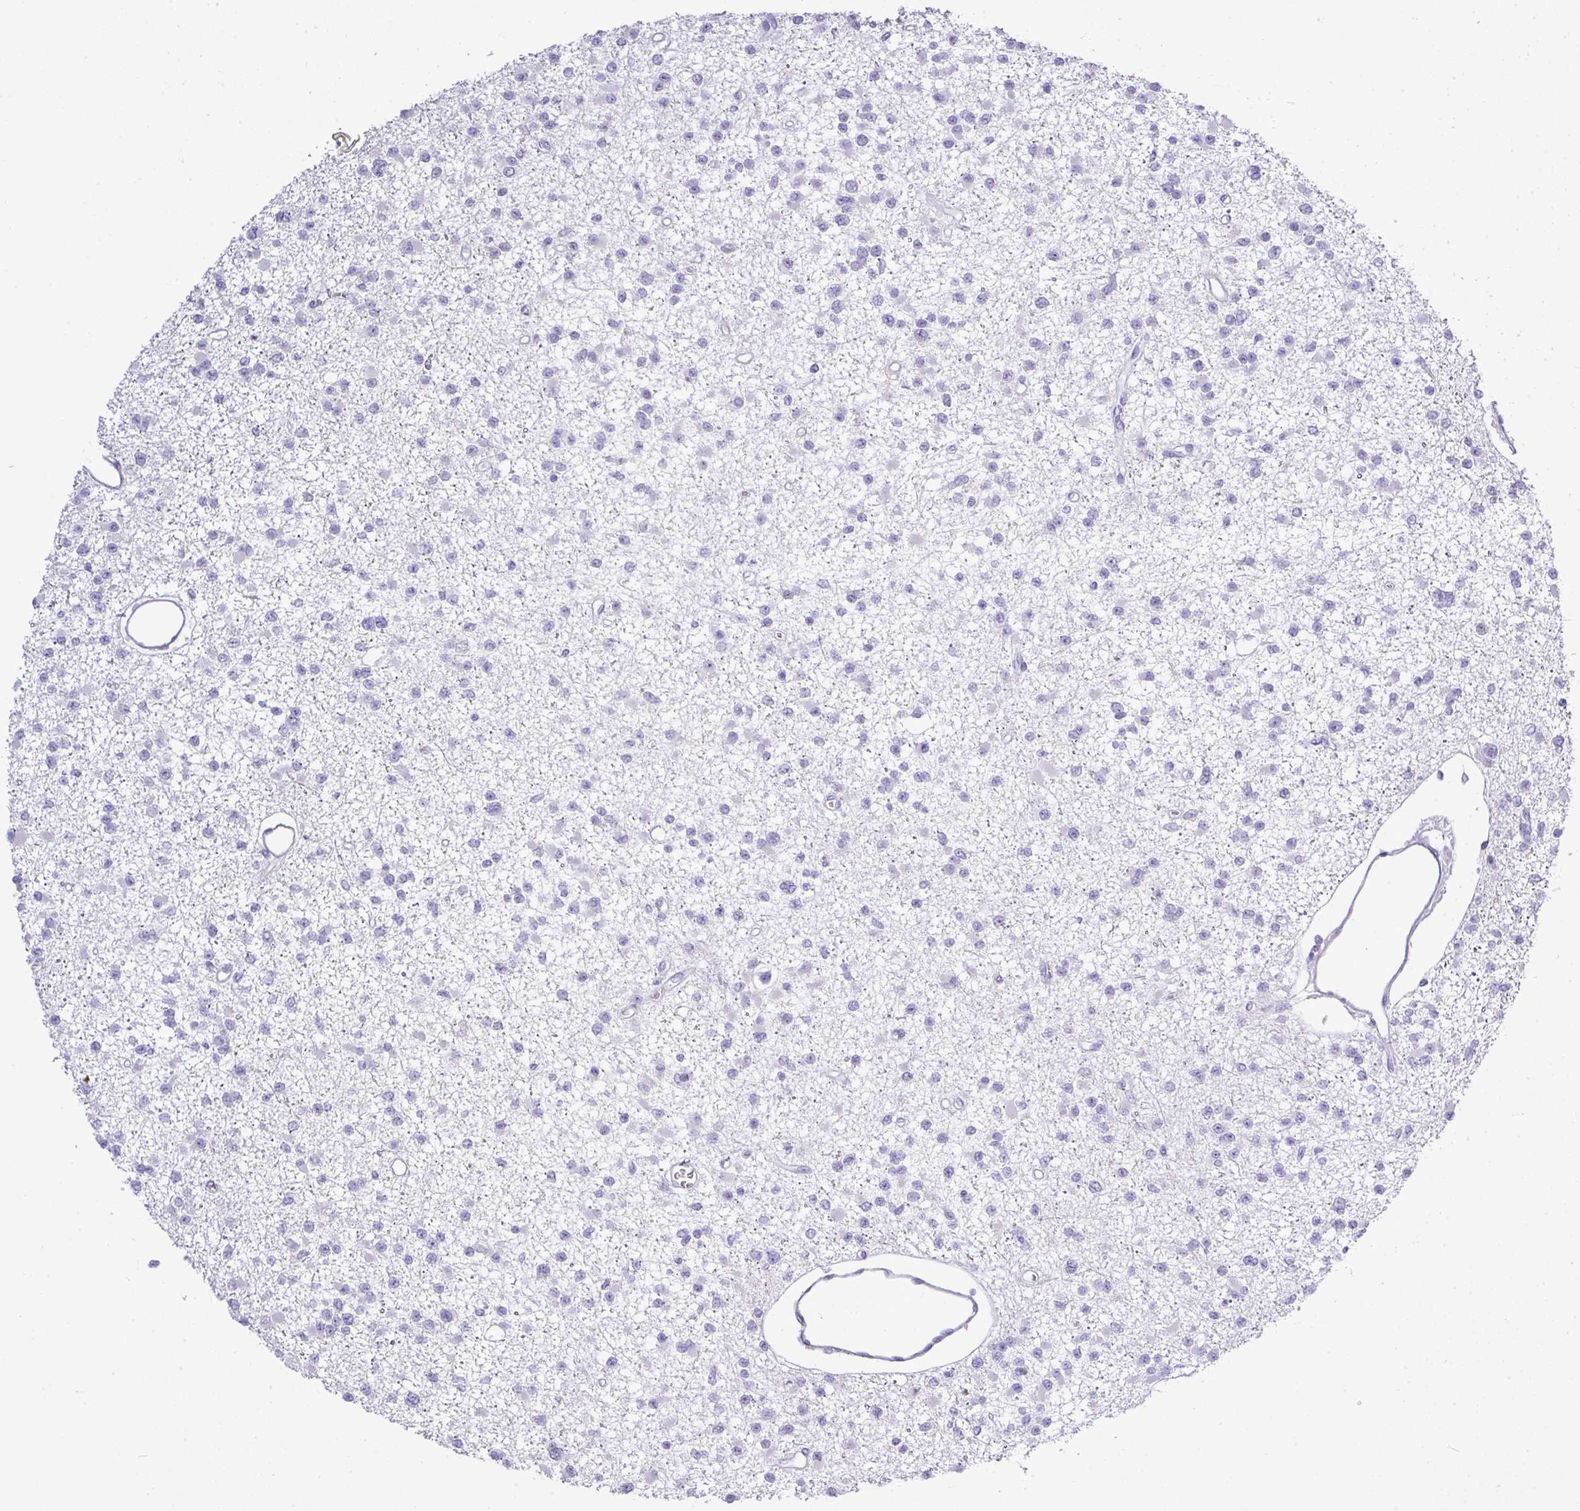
{"staining": {"intensity": "negative", "quantity": "none", "location": "none"}, "tissue": "glioma", "cell_type": "Tumor cells", "image_type": "cancer", "snomed": [{"axis": "morphology", "description": "Glioma, malignant, Low grade"}, {"axis": "topography", "description": "Brain"}], "caption": "A histopathology image of malignant glioma (low-grade) stained for a protein shows no brown staining in tumor cells.", "gene": "BCL11A", "patient": {"sex": "female", "age": 22}}